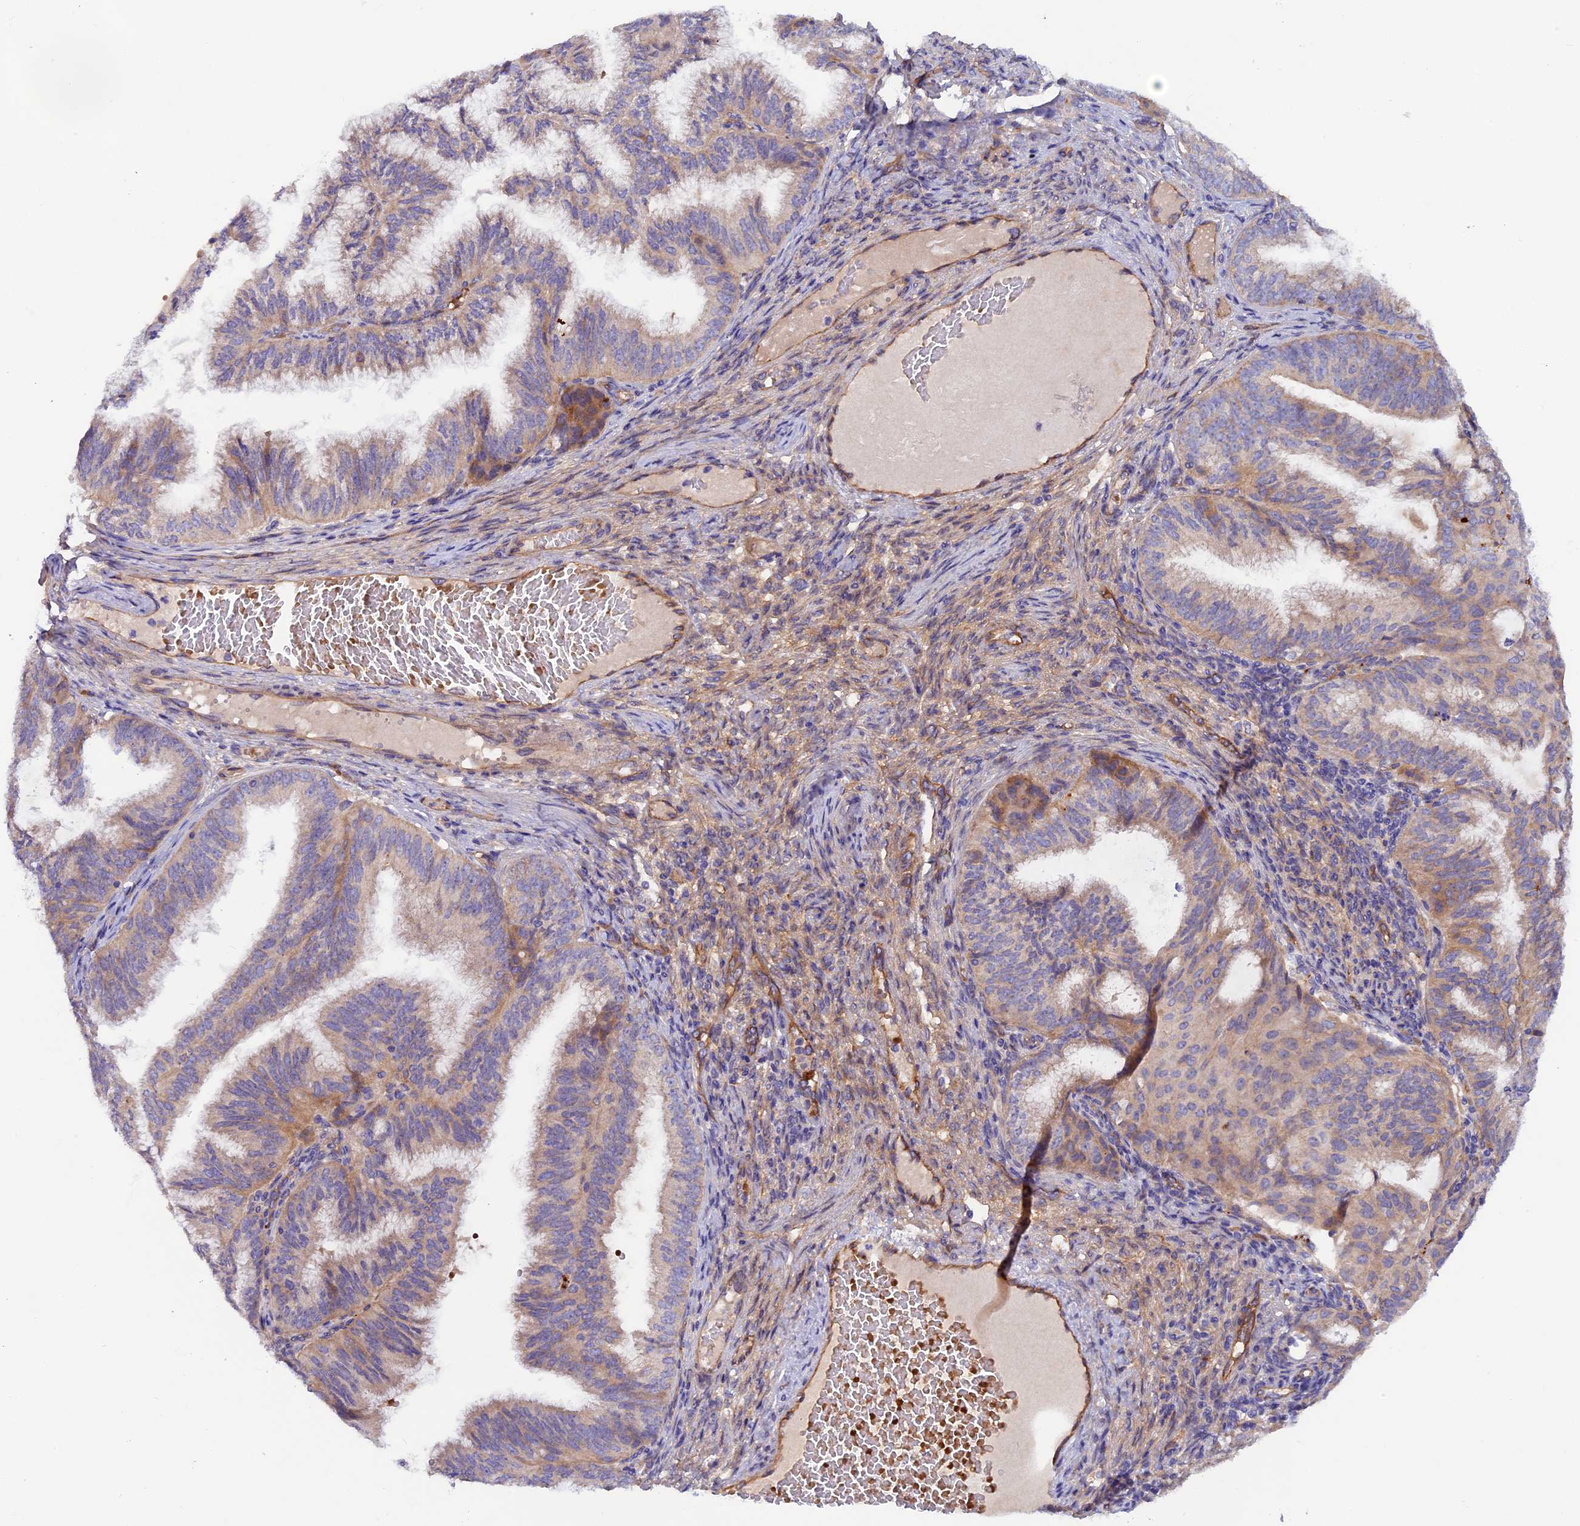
{"staining": {"intensity": "weak", "quantity": ">75%", "location": "cytoplasmic/membranous"}, "tissue": "endometrial cancer", "cell_type": "Tumor cells", "image_type": "cancer", "snomed": [{"axis": "morphology", "description": "Adenocarcinoma, NOS"}, {"axis": "topography", "description": "Endometrium"}], "caption": "A brown stain highlights weak cytoplasmic/membranous staining of a protein in human adenocarcinoma (endometrial) tumor cells.", "gene": "DUS3L", "patient": {"sex": "female", "age": 49}}